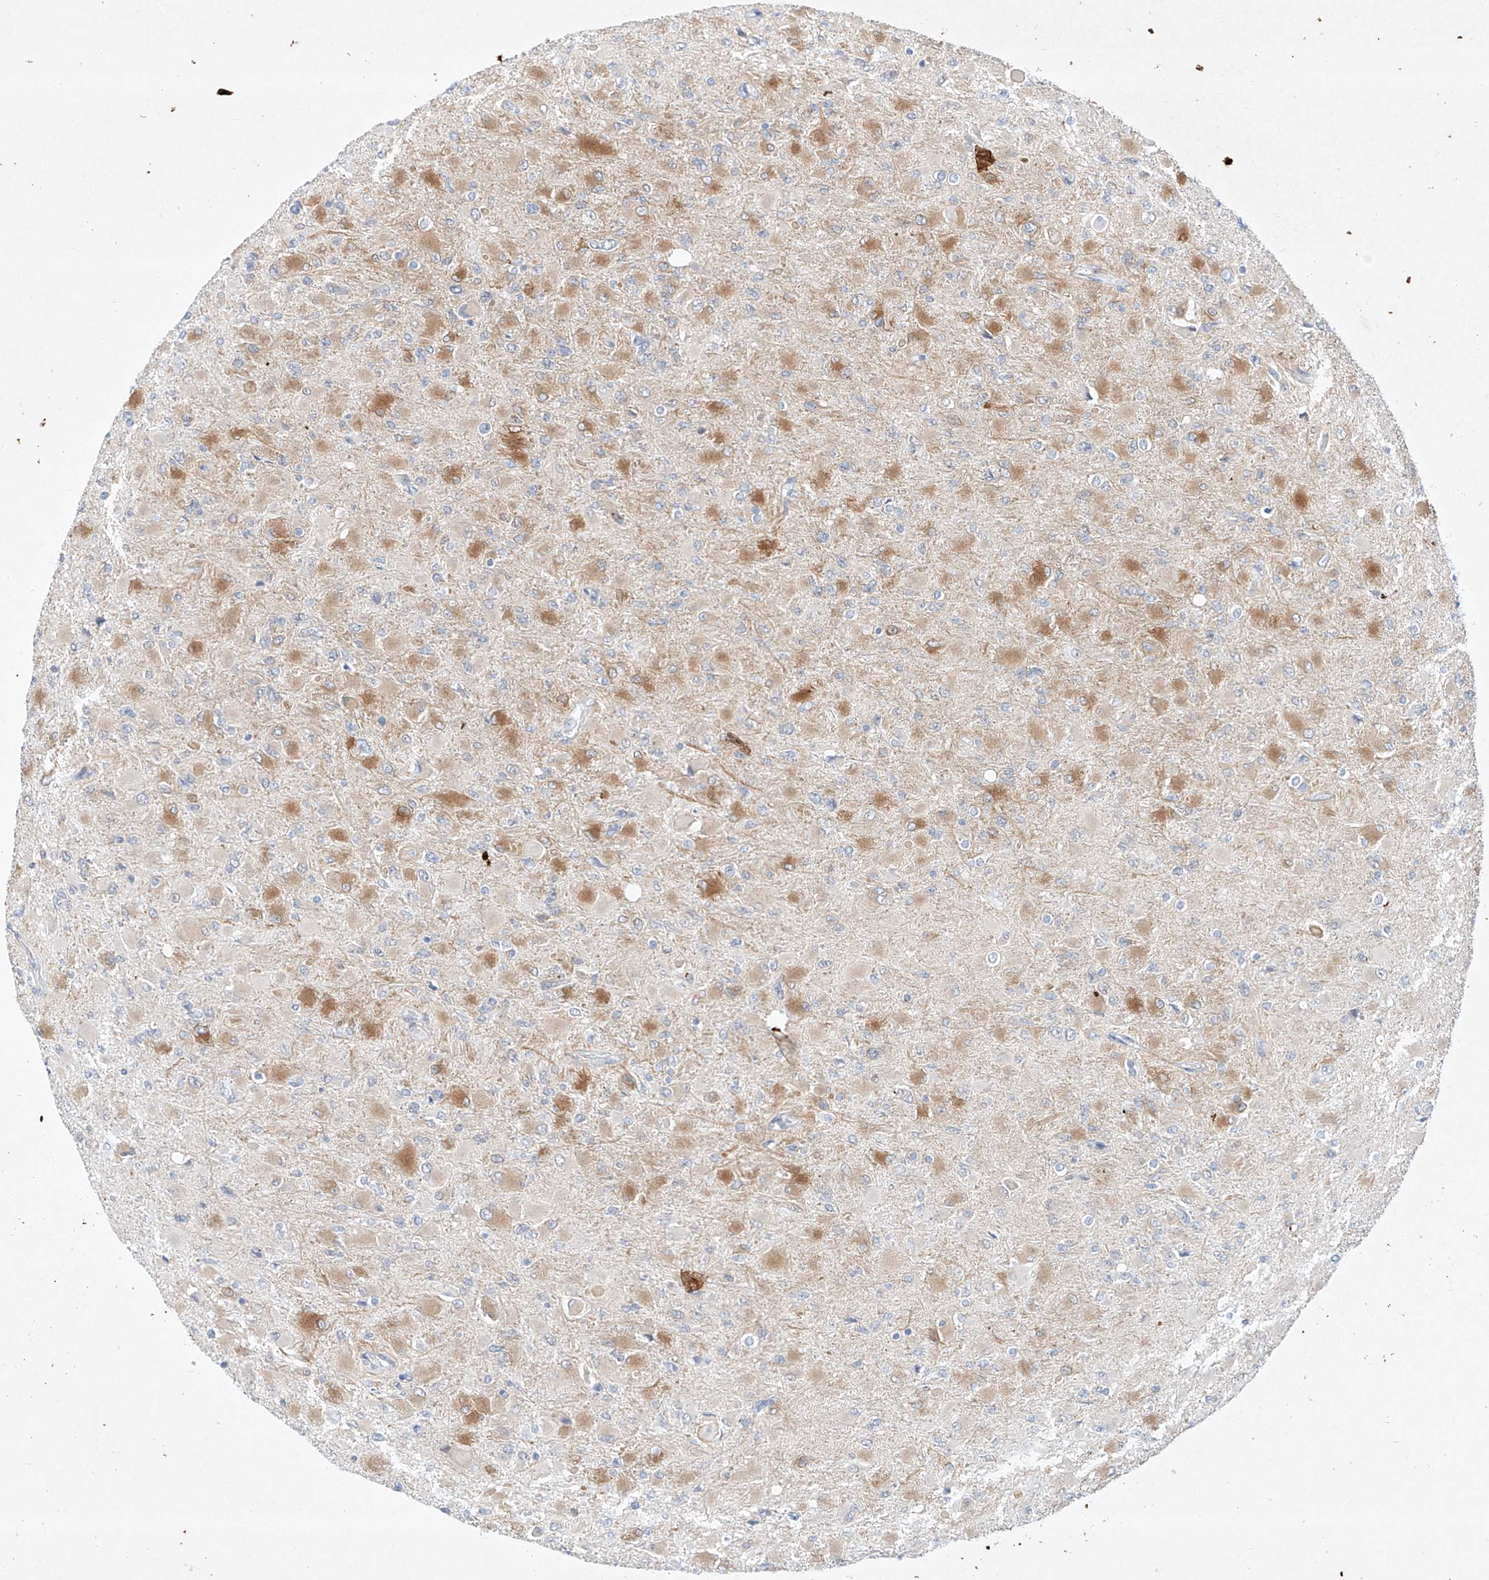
{"staining": {"intensity": "moderate", "quantity": "<25%", "location": "cytoplasmic/membranous"}, "tissue": "glioma", "cell_type": "Tumor cells", "image_type": "cancer", "snomed": [{"axis": "morphology", "description": "Glioma, malignant, High grade"}, {"axis": "topography", "description": "Cerebral cortex"}], "caption": "Brown immunohistochemical staining in human glioma demonstrates moderate cytoplasmic/membranous staining in approximately <25% of tumor cells.", "gene": "REEP2", "patient": {"sex": "female", "age": 36}}